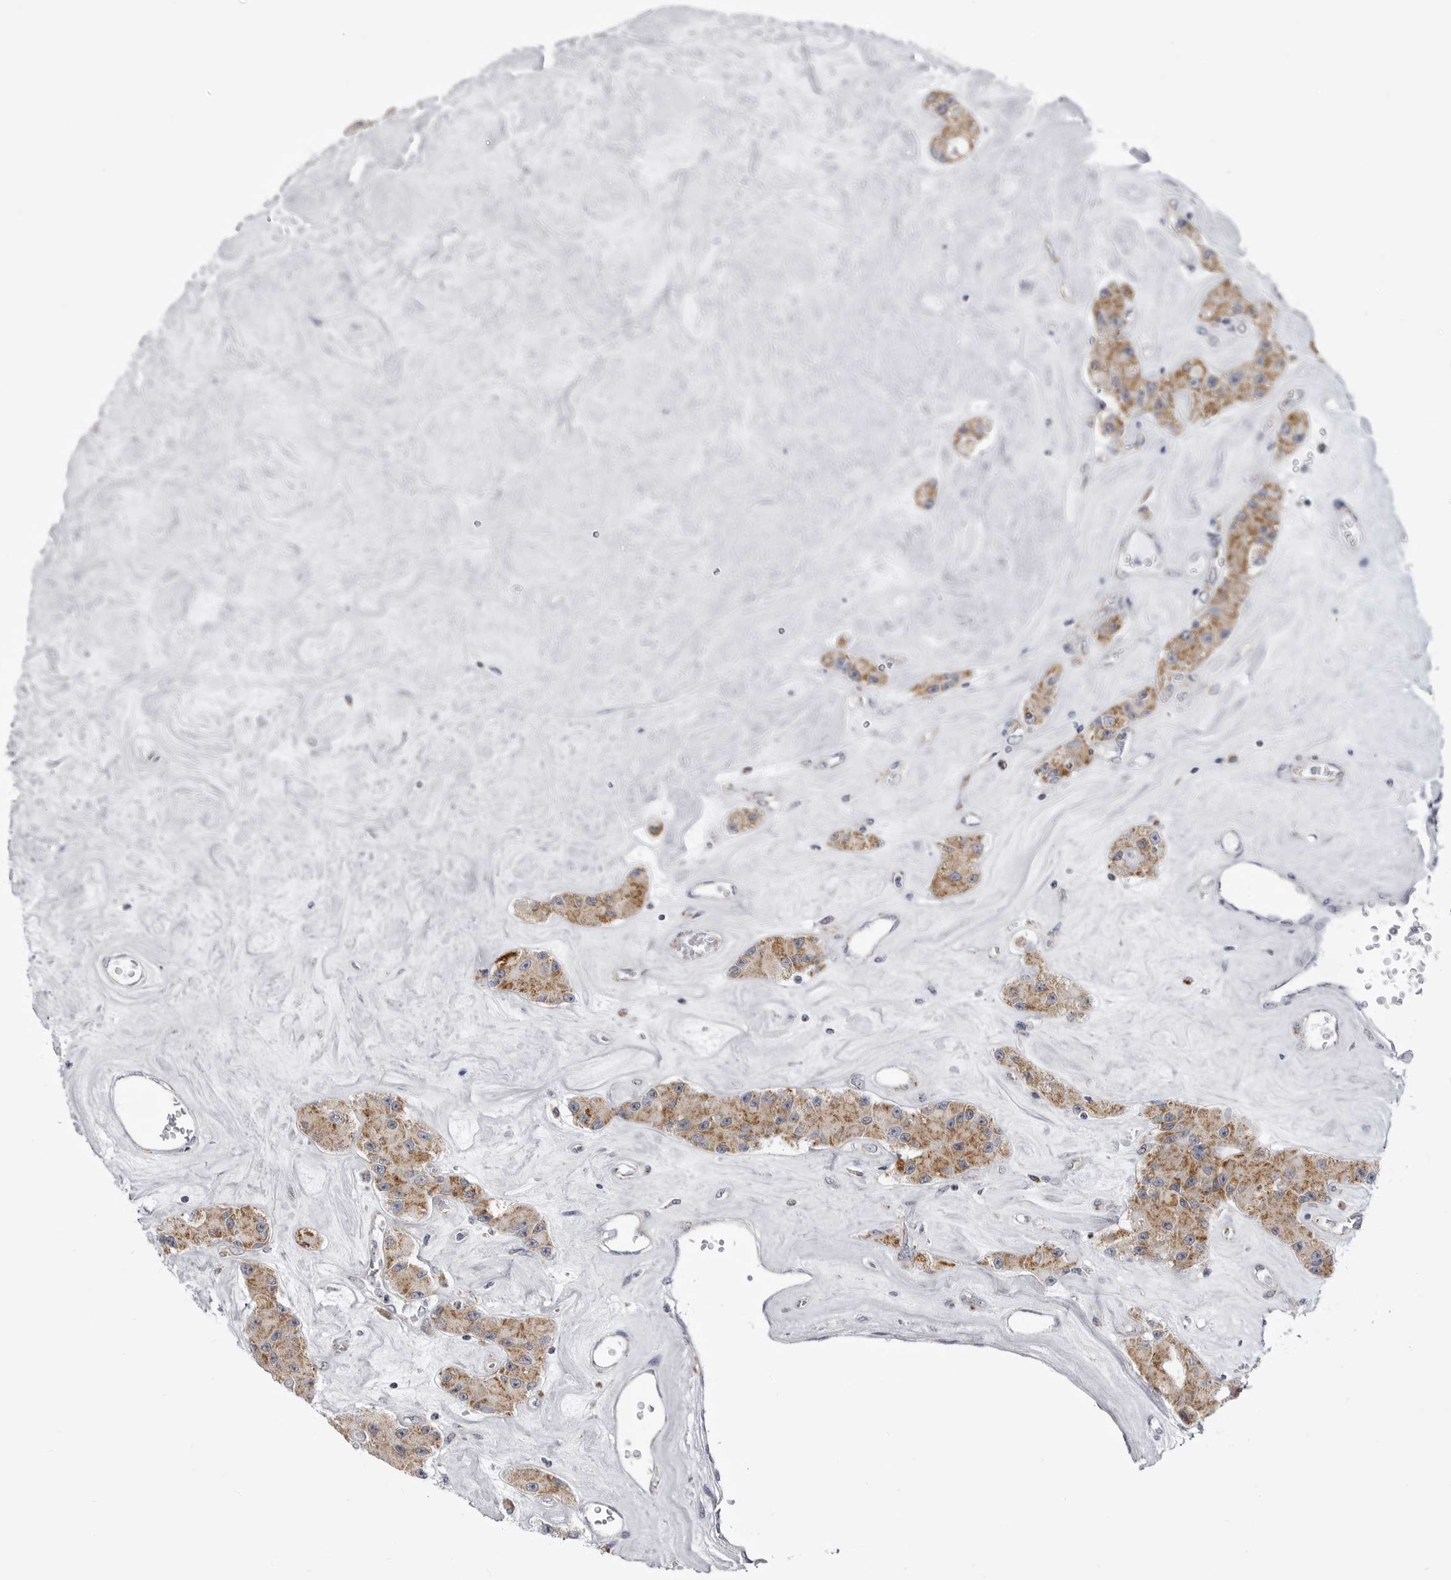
{"staining": {"intensity": "moderate", "quantity": ">75%", "location": "cytoplasmic/membranous"}, "tissue": "carcinoid", "cell_type": "Tumor cells", "image_type": "cancer", "snomed": [{"axis": "morphology", "description": "Carcinoid, malignant, NOS"}, {"axis": "topography", "description": "Pancreas"}], "caption": "Carcinoid stained with a brown dye displays moderate cytoplasmic/membranous positive expression in approximately >75% of tumor cells.", "gene": "FH", "patient": {"sex": "male", "age": 41}}